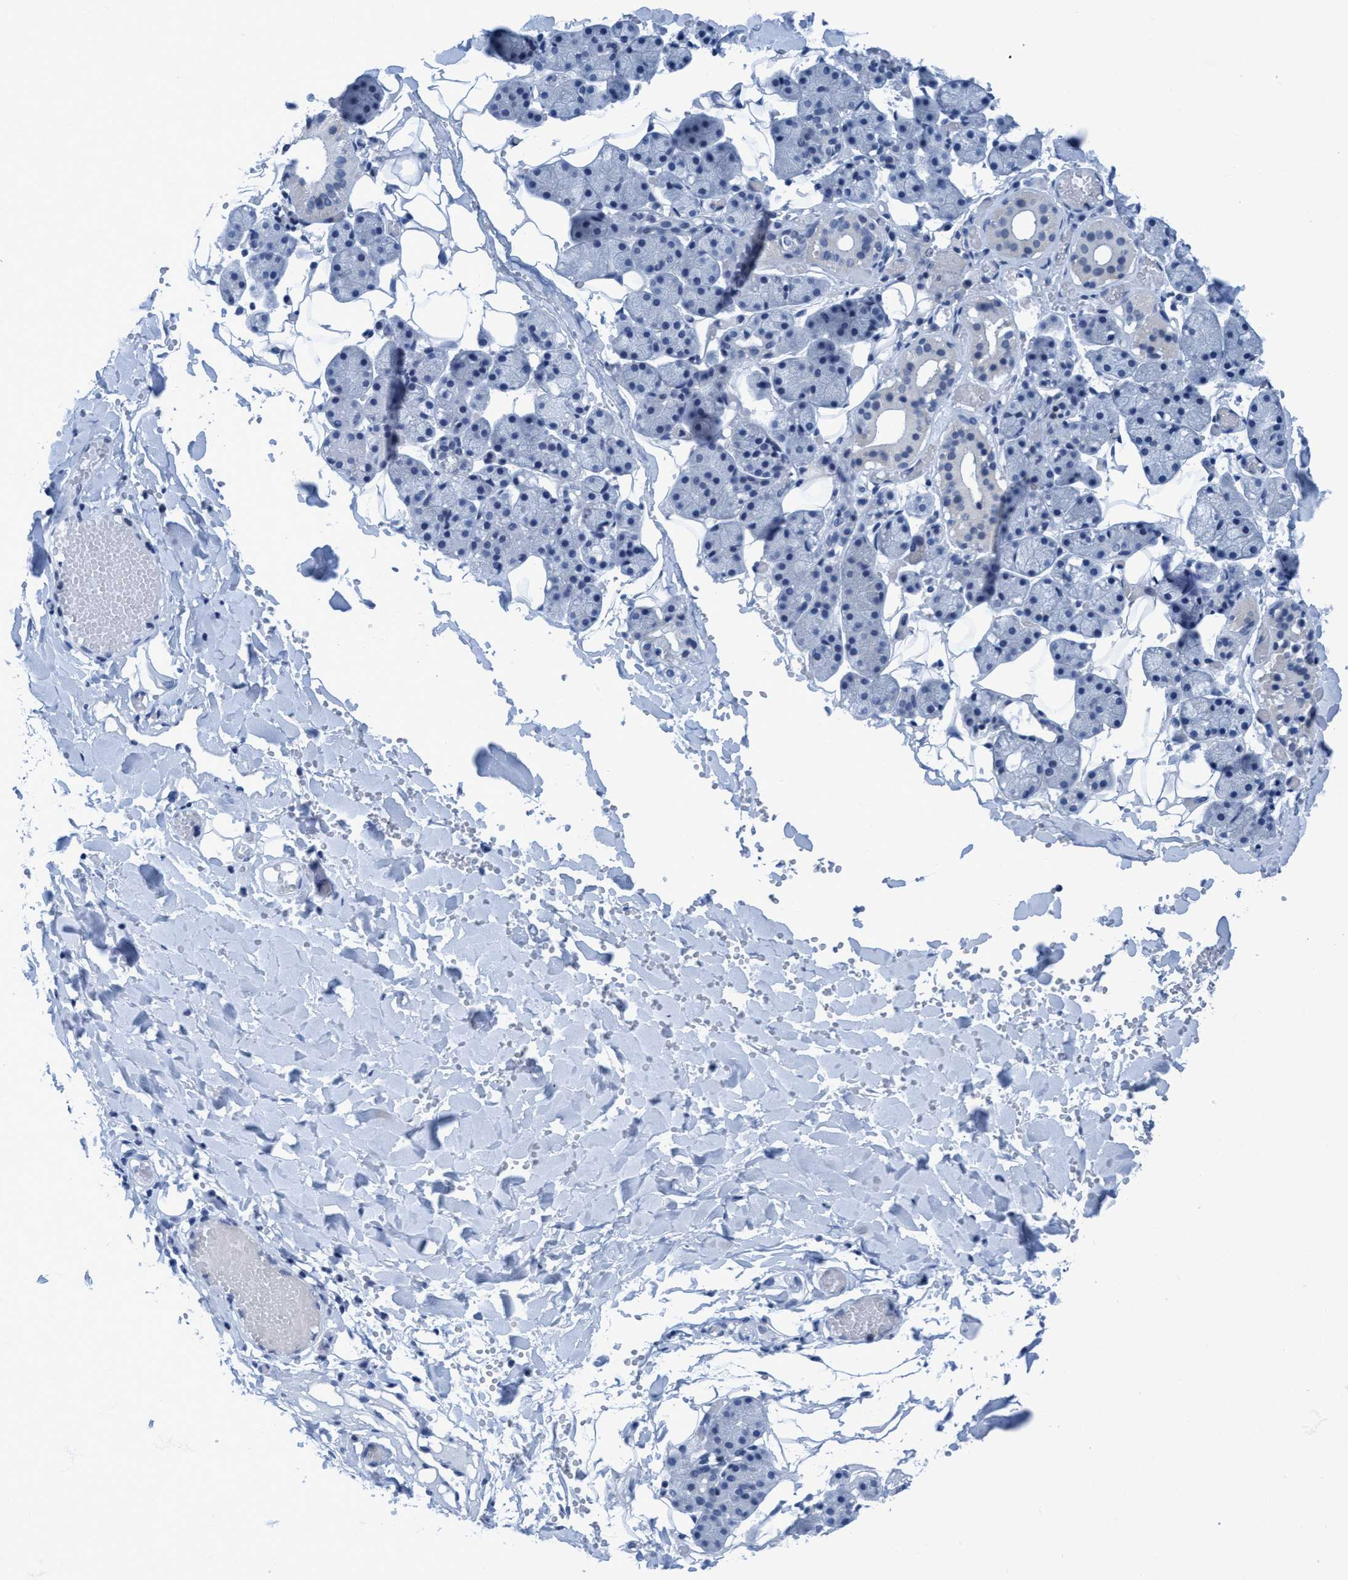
{"staining": {"intensity": "negative", "quantity": "none", "location": "none"}, "tissue": "salivary gland", "cell_type": "Glandular cells", "image_type": "normal", "snomed": [{"axis": "morphology", "description": "Normal tissue, NOS"}, {"axis": "topography", "description": "Salivary gland"}], "caption": "IHC of unremarkable human salivary gland demonstrates no expression in glandular cells.", "gene": "DNAI1", "patient": {"sex": "female", "age": 33}}